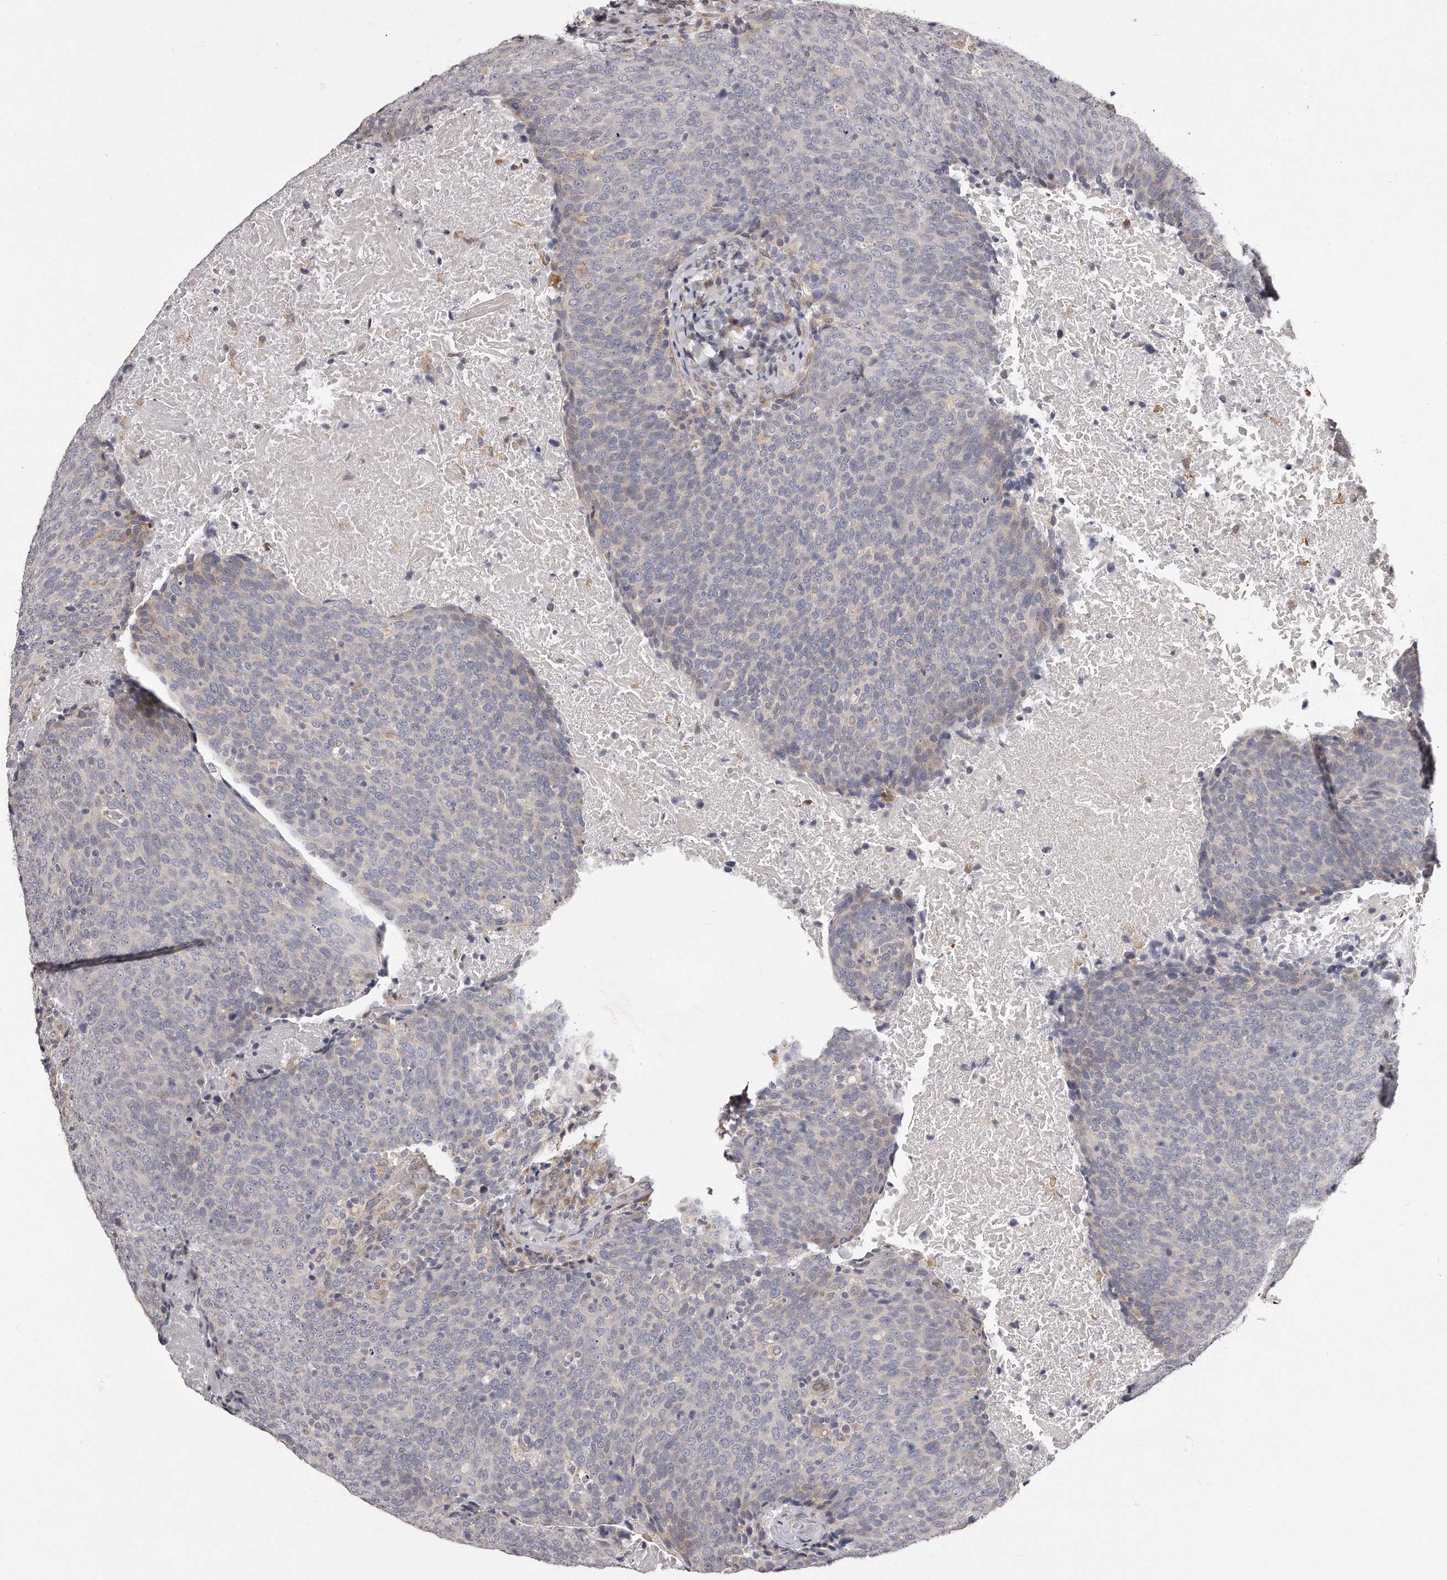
{"staining": {"intensity": "negative", "quantity": "none", "location": "none"}, "tissue": "head and neck cancer", "cell_type": "Tumor cells", "image_type": "cancer", "snomed": [{"axis": "morphology", "description": "Squamous cell carcinoma, NOS"}, {"axis": "morphology", "description": "Squamous cell carcinoma, metastatic, NOS"}, {"axis": "topography", "description": "Lymph node"}, {"axis": "topography", "description": "Head-Neck"}], "caption": "Histopathology image shows no significant protein positivity in tumor cells of head and neck cancer.", "gene": "TRAPPC14", "patient": {"sex": "male", "age": 62}}